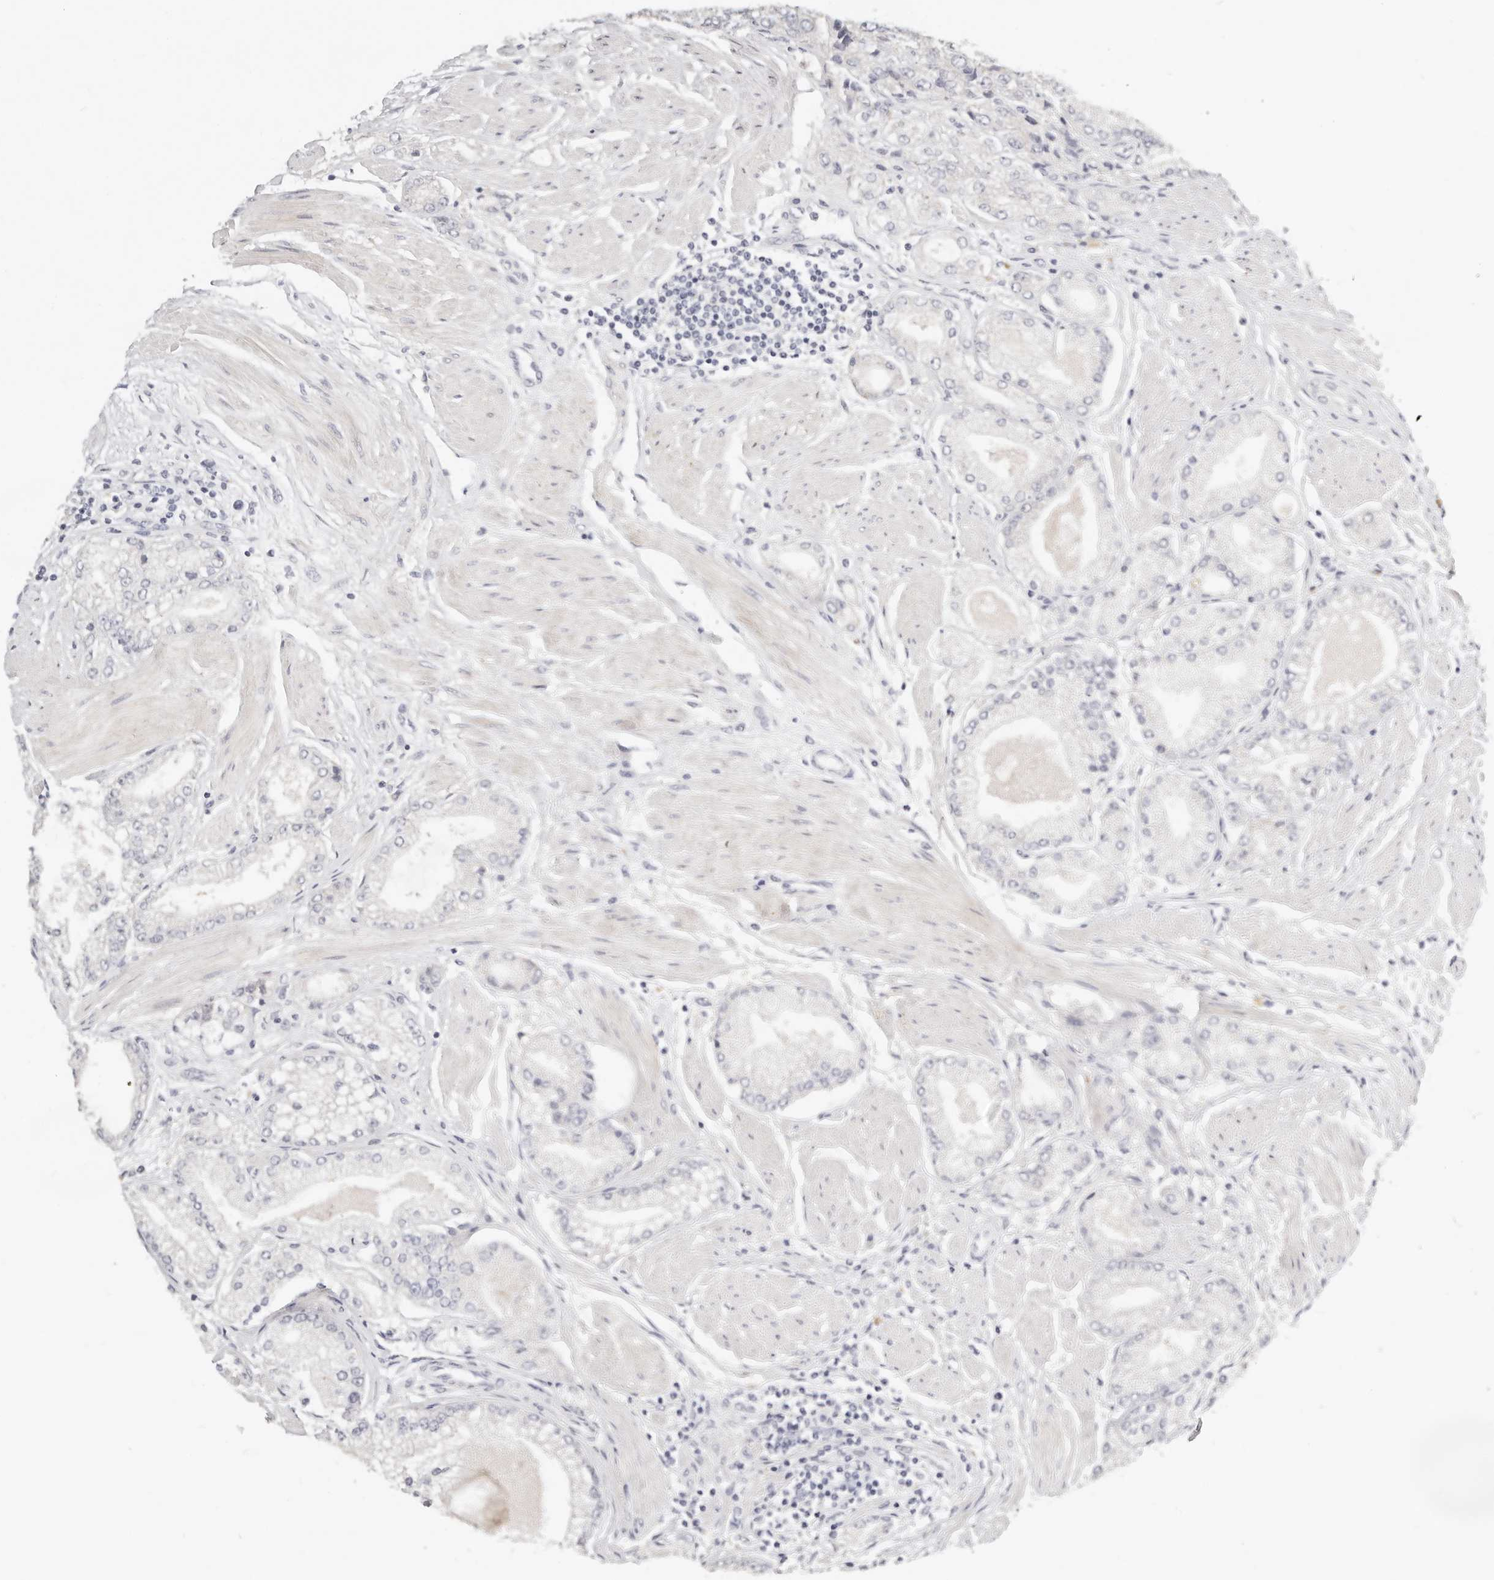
{"staining": {"intensity": "negative", "quantity": "none", "location": "none"}, "tissue": "prostate cancer", "cell_type": "Tumor cells", "image_type": "cancer", "snomed": [{"axis": "morphology", "description": "Adenocarcinoma, High grade"}, {"axis": "topography", "description": "Prostate"}], "caption": "Prostate high-grade adenocarcinoma stained for a protein using immunohistochemistry (IHC) displays no expression tumor cells.", "gene": "TMEM63B", "patient": {"sex": "male", "age": 50}}